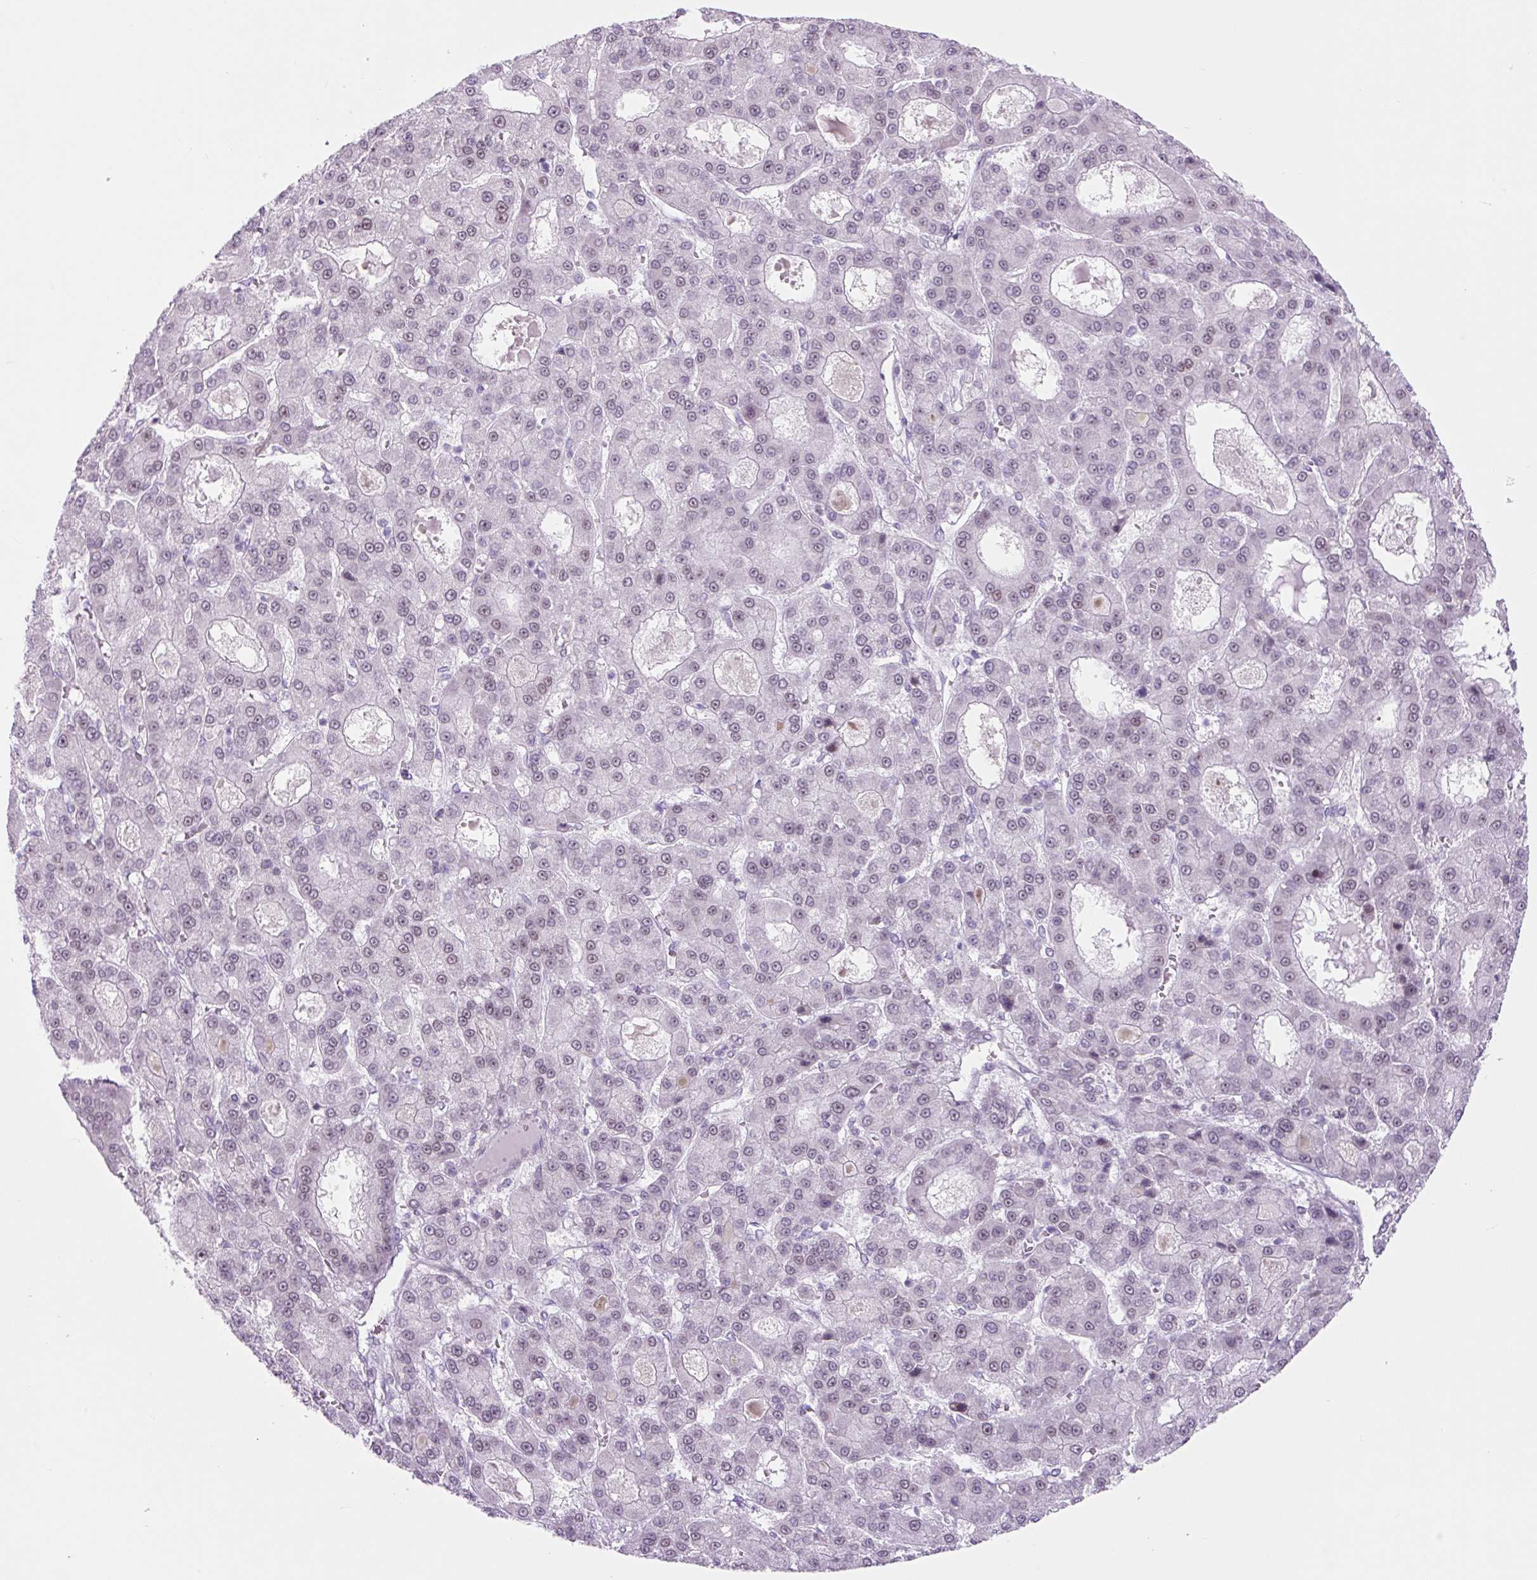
{"staining": {"intensity": "weak", "quantity": "<25%", "location": "nuclear"}, "tissue": "liver cancer", "cell_type": "Tumor cells", "image_type": "cancer", "snomed": [{"axis": "morphology", "description": "Carcinoma, Hepatocellular, NOS"}, {"axis": "topography", "description": "Liver"}], "caption": "Liver cancer (hepatocellular carcinoma) stained for a protein using IHC shows no positivity tumor cells.", "gene": "RRS1", "patient": {"sex": "male", "age": 70}}